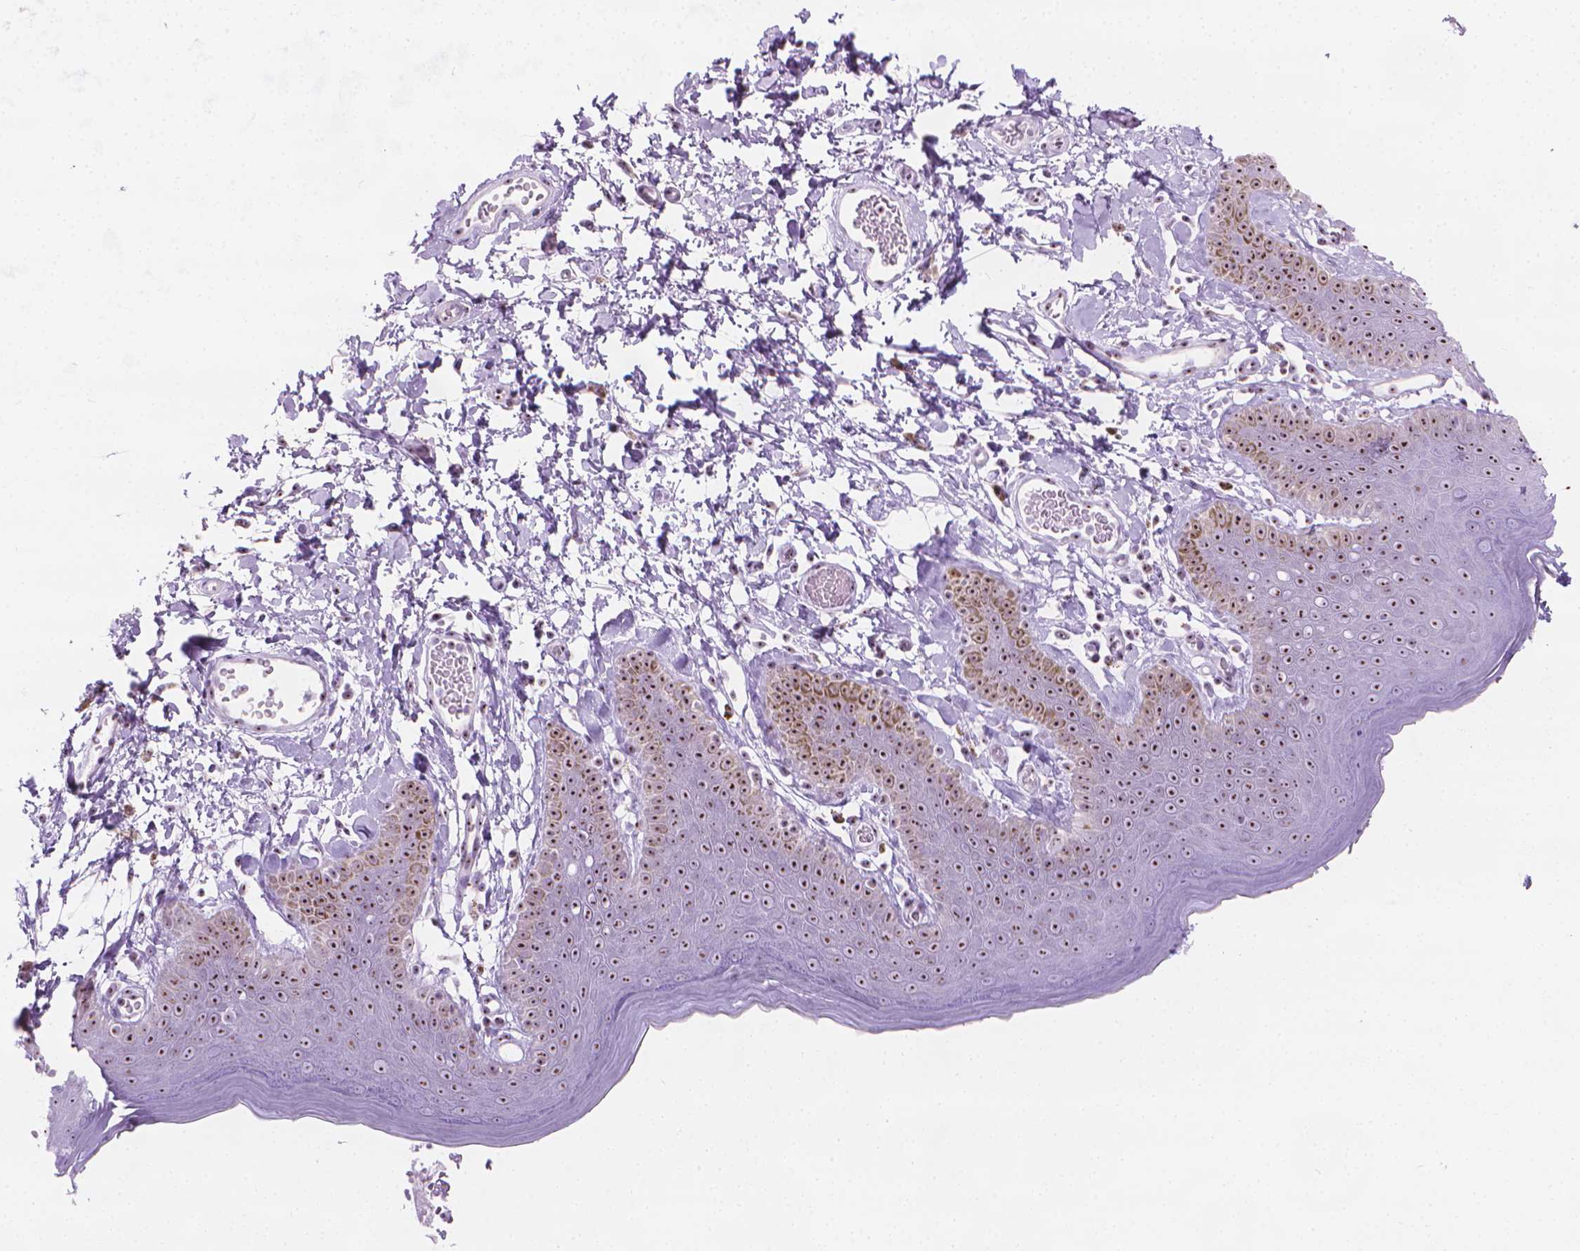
{"staining": {"intensity": "moderate", "quantity": ">75%", "location": "nuclear"}, "tissue": "skin", "cell_type": "Epidermal cells", "image_type": "normal", "snomed": [{"axis": "morphology", "description": "Normal tissue, NOS"}, {"axis": "topography", "description": "Anal"}], "caption": "Skin was stained to show a protein in brown. There is medium levels of moderate nuclear expression in approximately >75% of epidermal cells. (Stains: DAB (3,3'-diaminobenzidine) in brown, nuclei in blue, Microscopy: brightfield microscopy at high magnification).", "gene": "NOL7", "patient": {"sex": "male", "age": 53}}